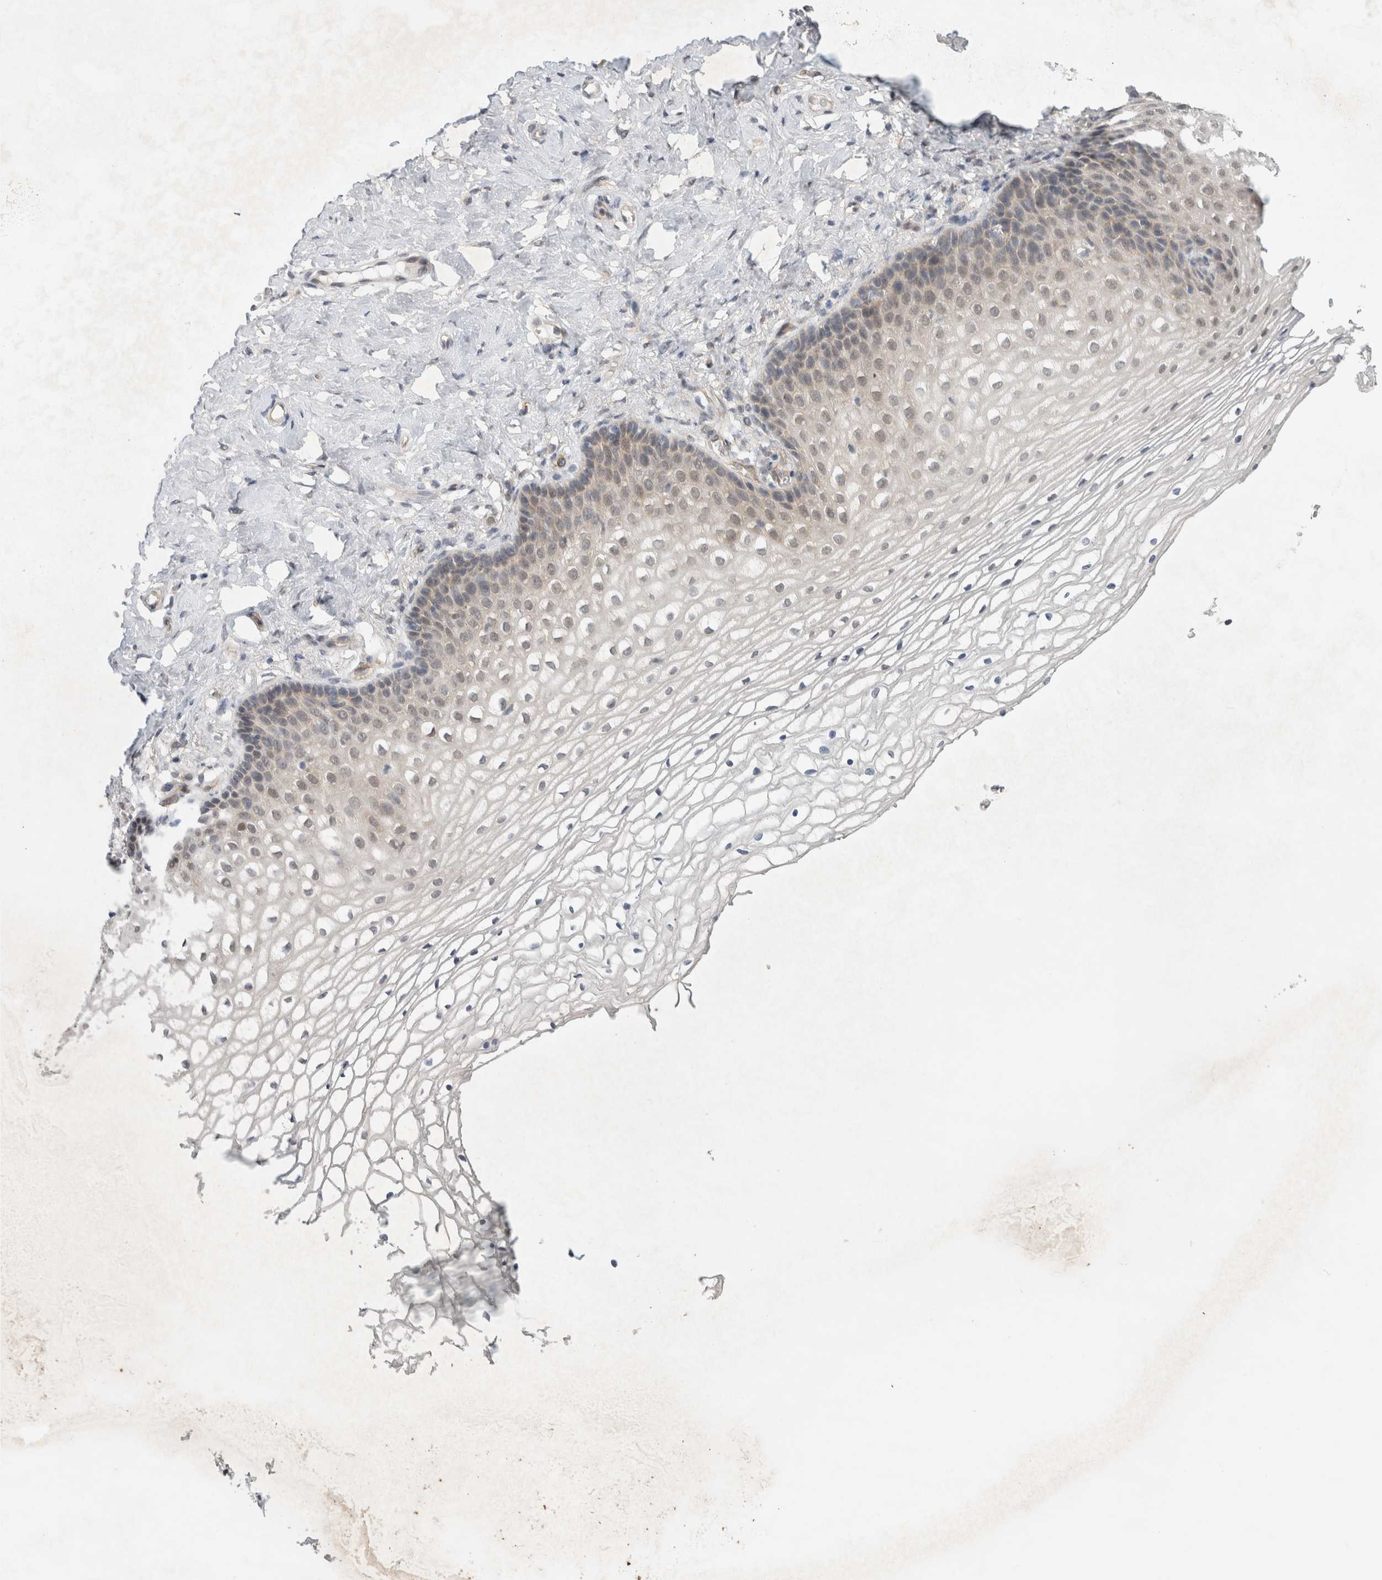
{"staining": {"intensity": "weak", "quantity": "<25%", "location": "nuclear"}, "tissue": "vagina", "cell_type": "Squamous epithelial cells", "image_type": "normal", "snomed": [{"axis": "morphology", "description": "Normal tissue, NOS"}, {"axis": "topography", "description": "Vagina"}], "caption": "Immunohistochemistry (IHC) histopathology image of benign human vagina stained for a protein (brown), which shows no staining in squamous epithelial cells. (Stains: DAB (3,3'-diaminobenzidine) immunohistochemistry with hematoxylin counter stain, Microscopy: brightfield microscopy at high magnification).", "gene": "EIF4G3", "patient": {"sex": "female", "age": 60}}